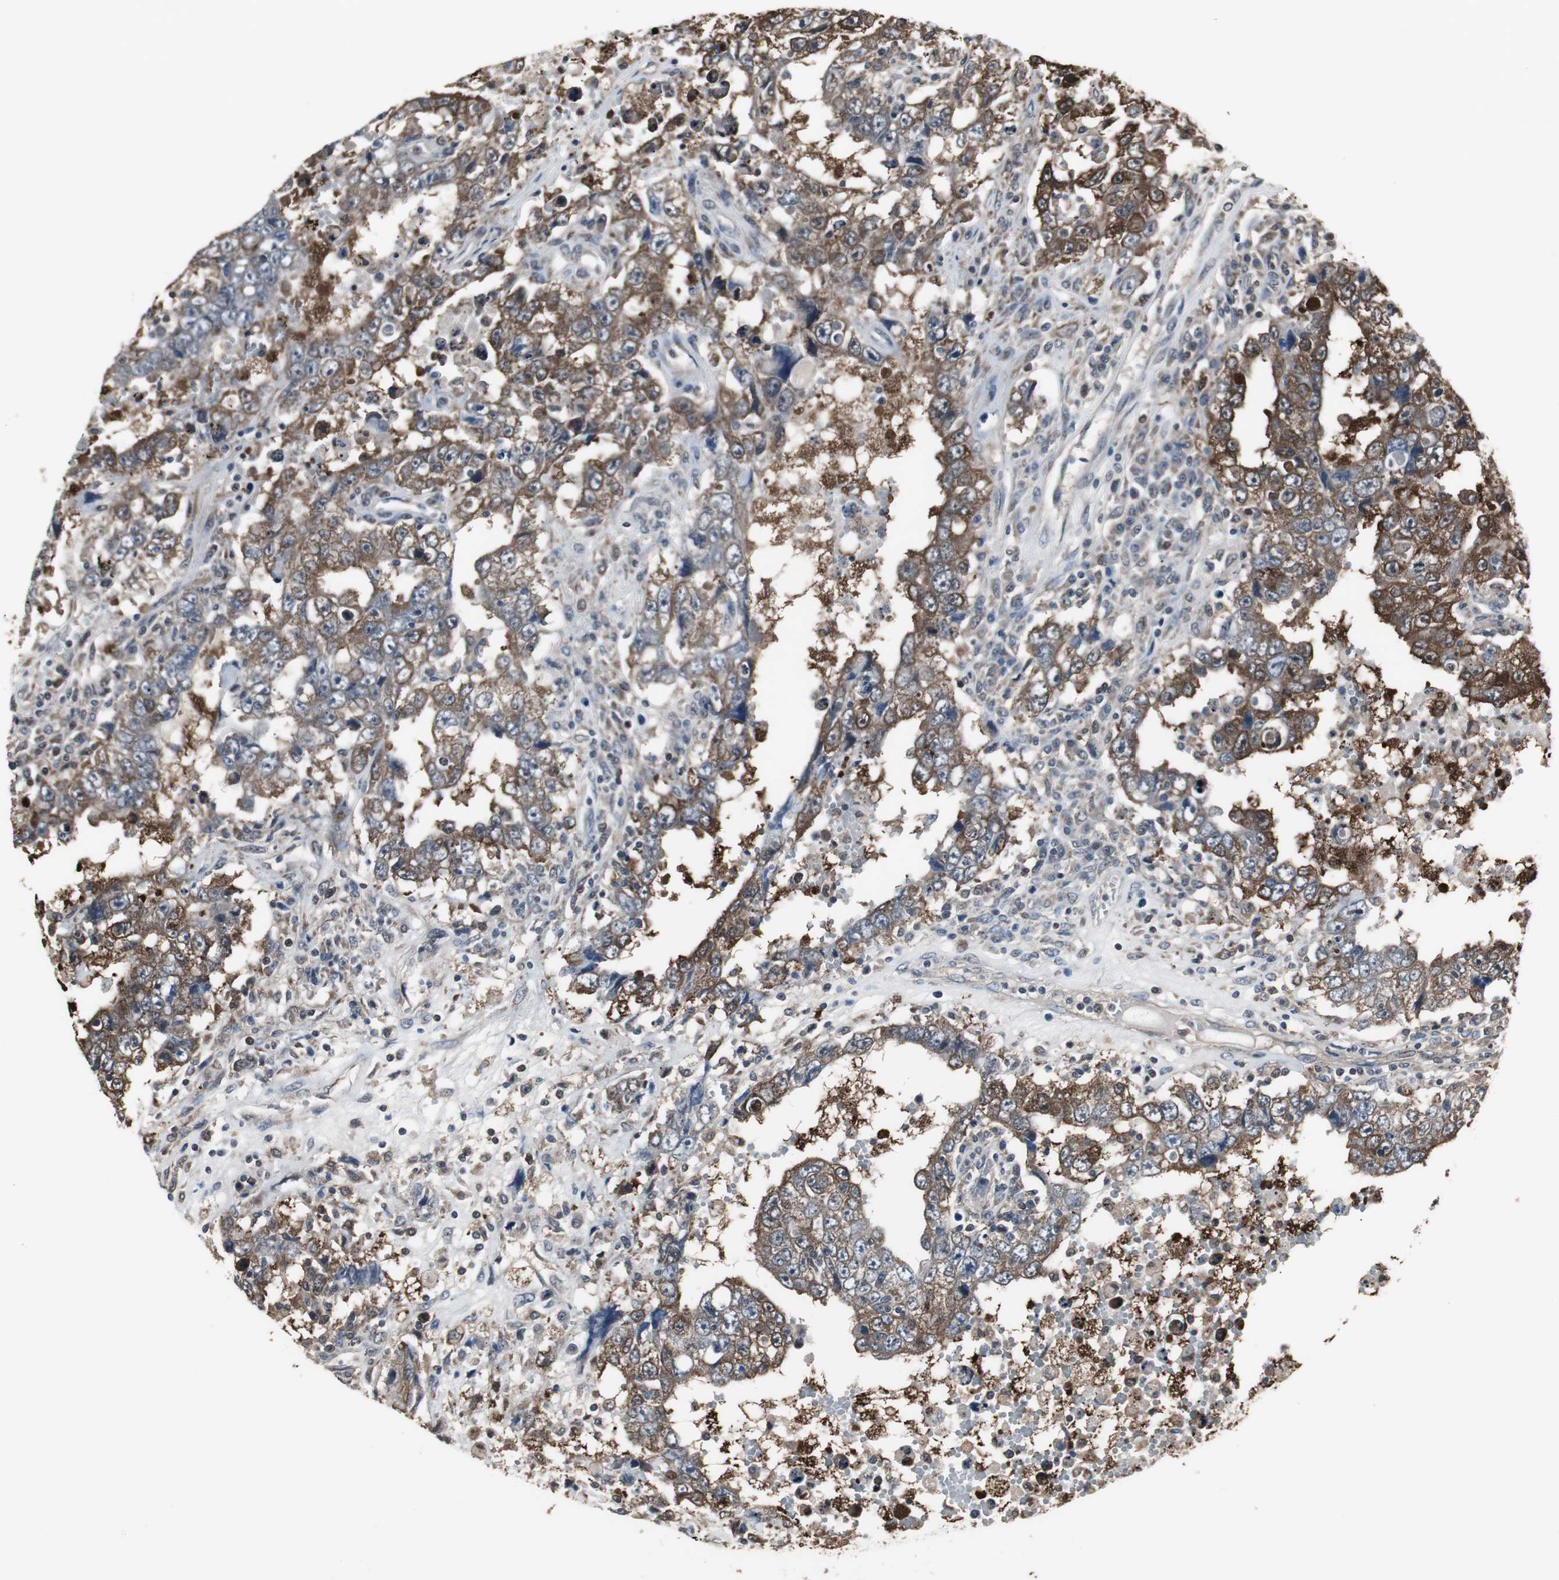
{"staining": {"intensity": "strong", "quantity": ">75%", "location": "cytoplasmic/membranous"}, "tissue": "testis cancer", "cell_type": "Tumor cells", "image_type": "cancer", "snomed": [{"axis": "morphology", "description": "Carcinoma, Embryonal, NOS"}, {"axis": "topography", "description": "Testis"}], "caption": "The histopathology image shows immunohistochemical staining of testis cancer (embryonal carcinoma). There is strong cytoplasmic/membranous positivity is seen in approximately >75% of tumor cells.", "gene": "ZSCAN22", "patient": {"sex": "male", "age": 26}}